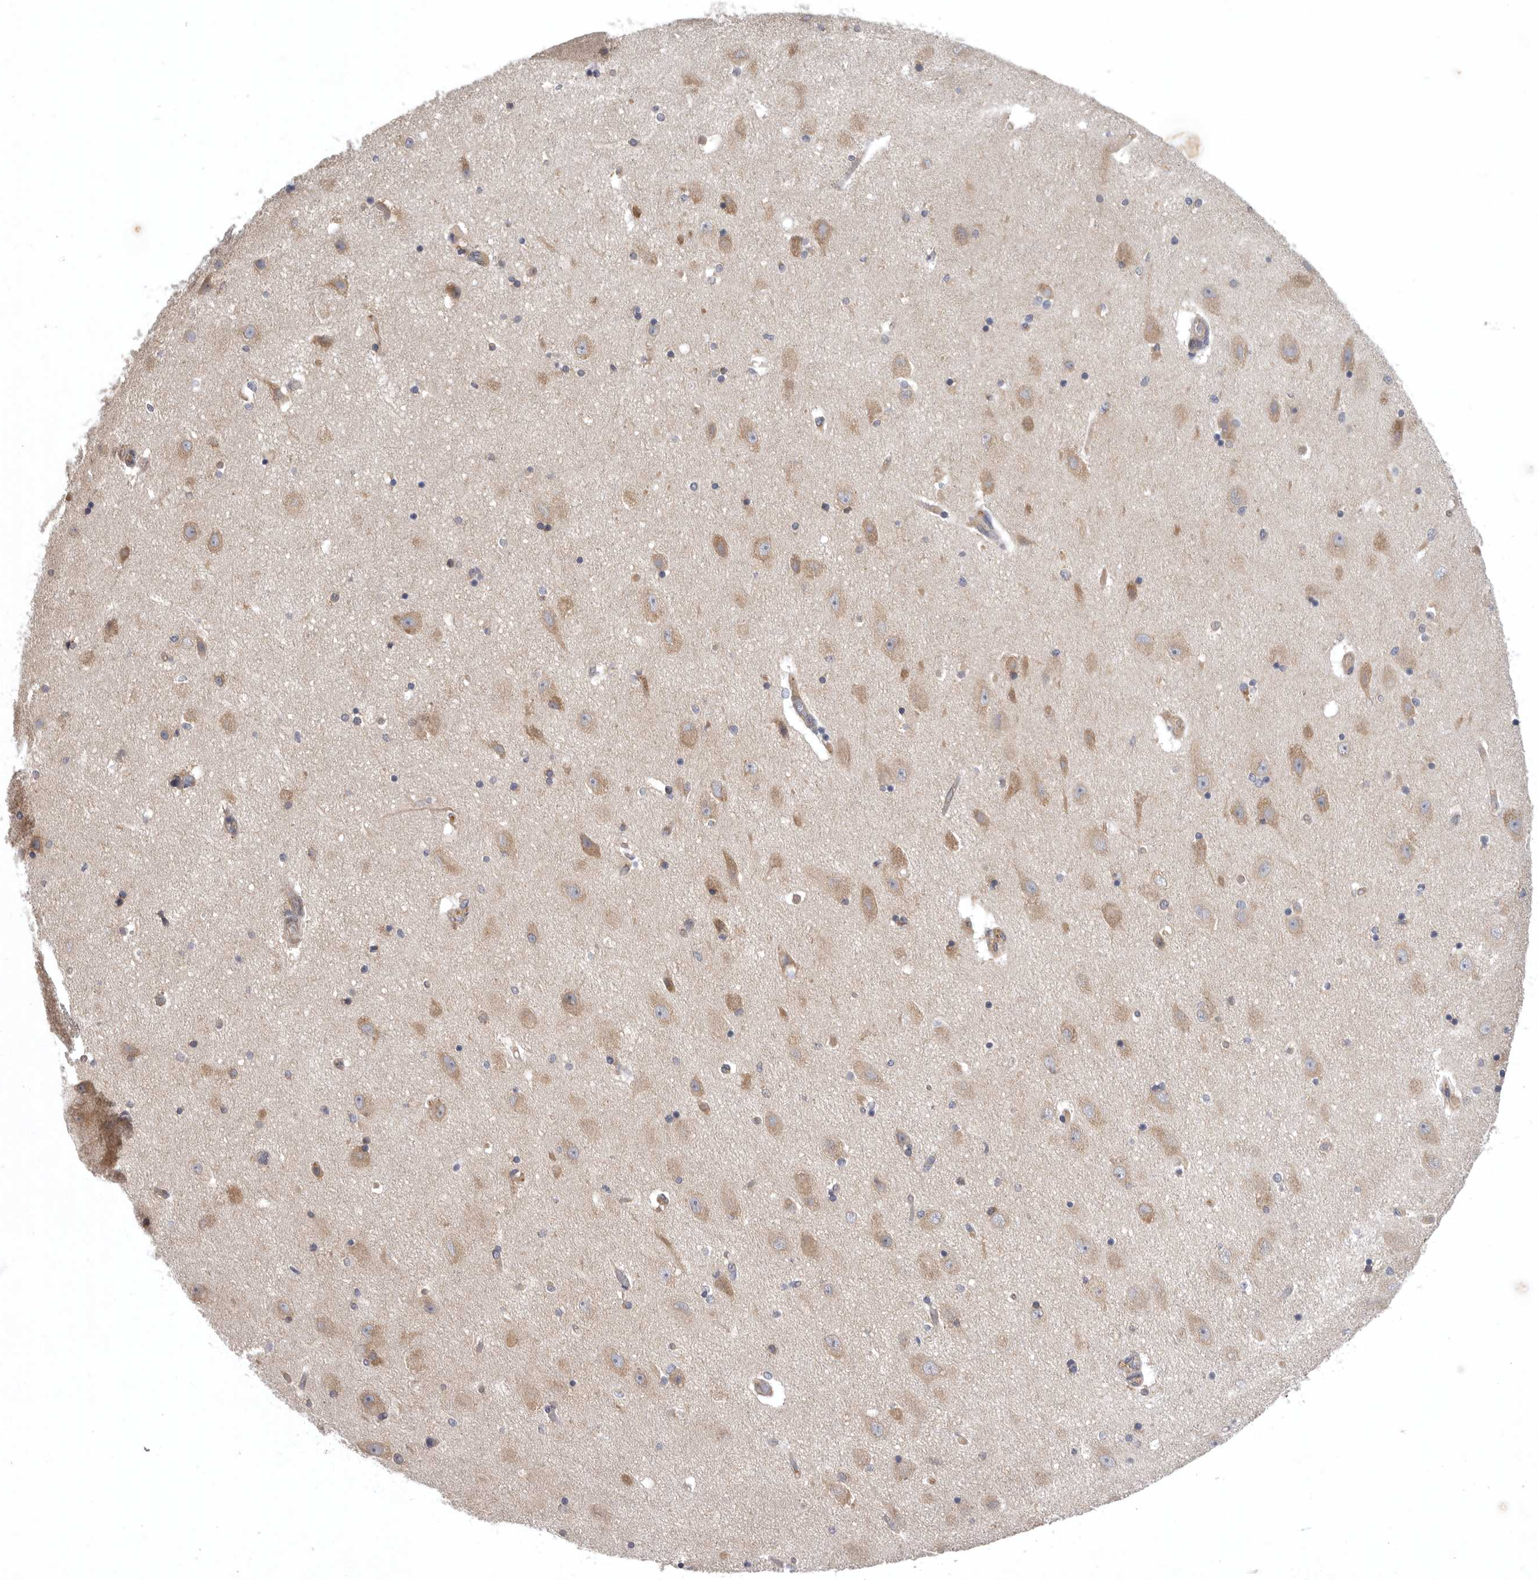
{"staining": {"intensity": "weak", "quantity": "<25%", "location": "cytoplasmic/membranous"}, "tissue": "hippocampus", "cell_type": "Glial cells", "image_type": "normal", "snomed": [{"axis": "morphology", "description": "Normal tissue, NOS"}, {"axis": "topography", "description": "Hippocampus"}], "caption": "DAB (3,3'-diaminobenzidine) immunohistochemical staining of benign human hippocampus demonstrates no significant staining in glial cells. The staining was performed using DAB to visualize the protein expression in brown, while the nuclei were stained in blue with hematoxylin (Magnification: 20x).", "gene": "C1orf109", "patient": {"sex": "female", "age": 54}}